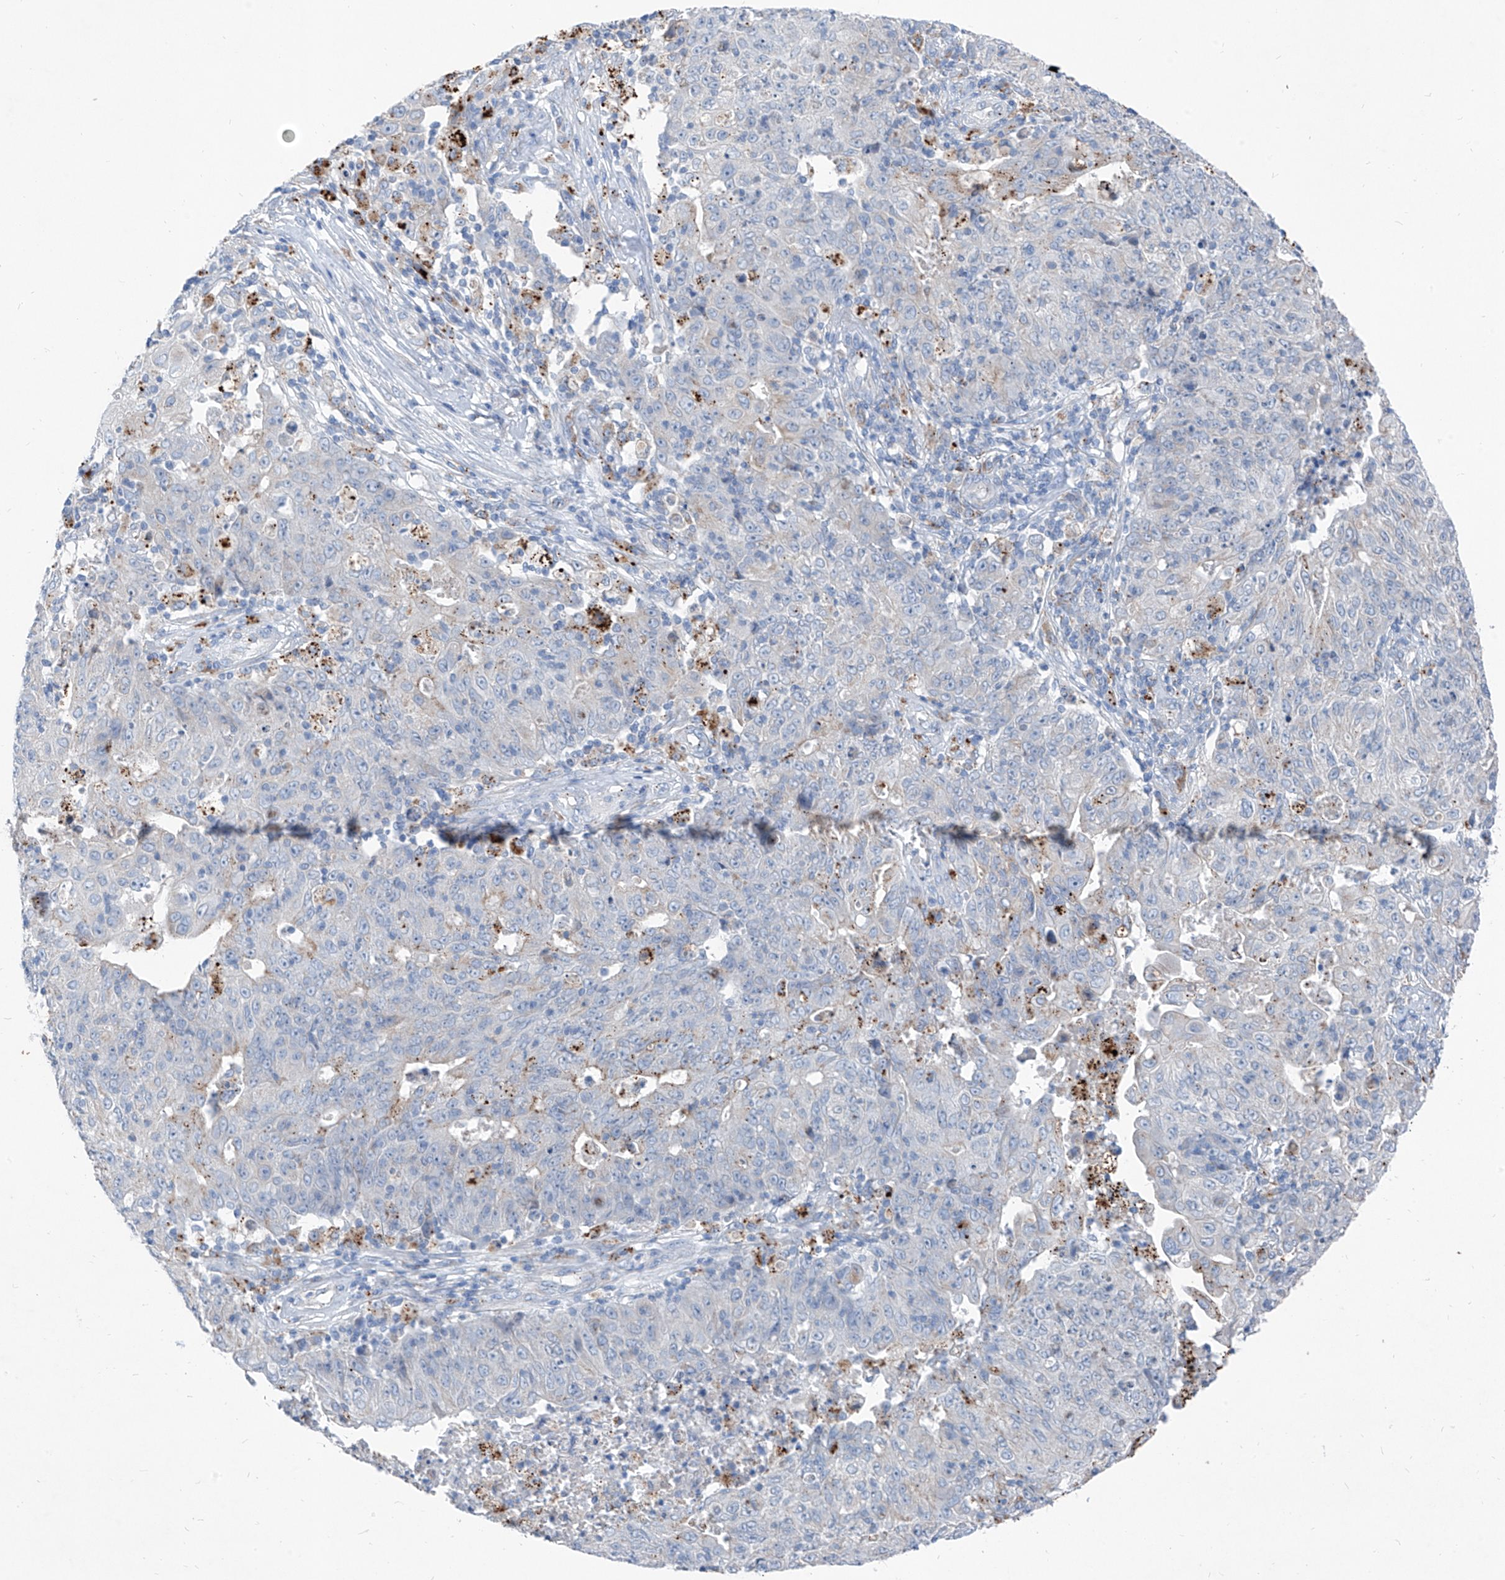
{"staining": {"intensity": "moderate", "quantity": "<25%", "location": "cytoplasmic/membranous"}, "tissue": "ovarian cancer", "cell_type": "Tumor cells", "image_type": "cancer", "snomed": [{"axis": "morphology", "description": "Carcinoma, endometroid"}, {"axis": "topography", "description": "Ovary"}], "caption": "Protein analysis of ovarian cancer (endometroid carcinoma) tissue reveals moderate cytoplasmic/membranous staining in approximately <25% of tumor cells.", "gene": "GPR137C", "patient": {"sex": "female", "age": 42}}